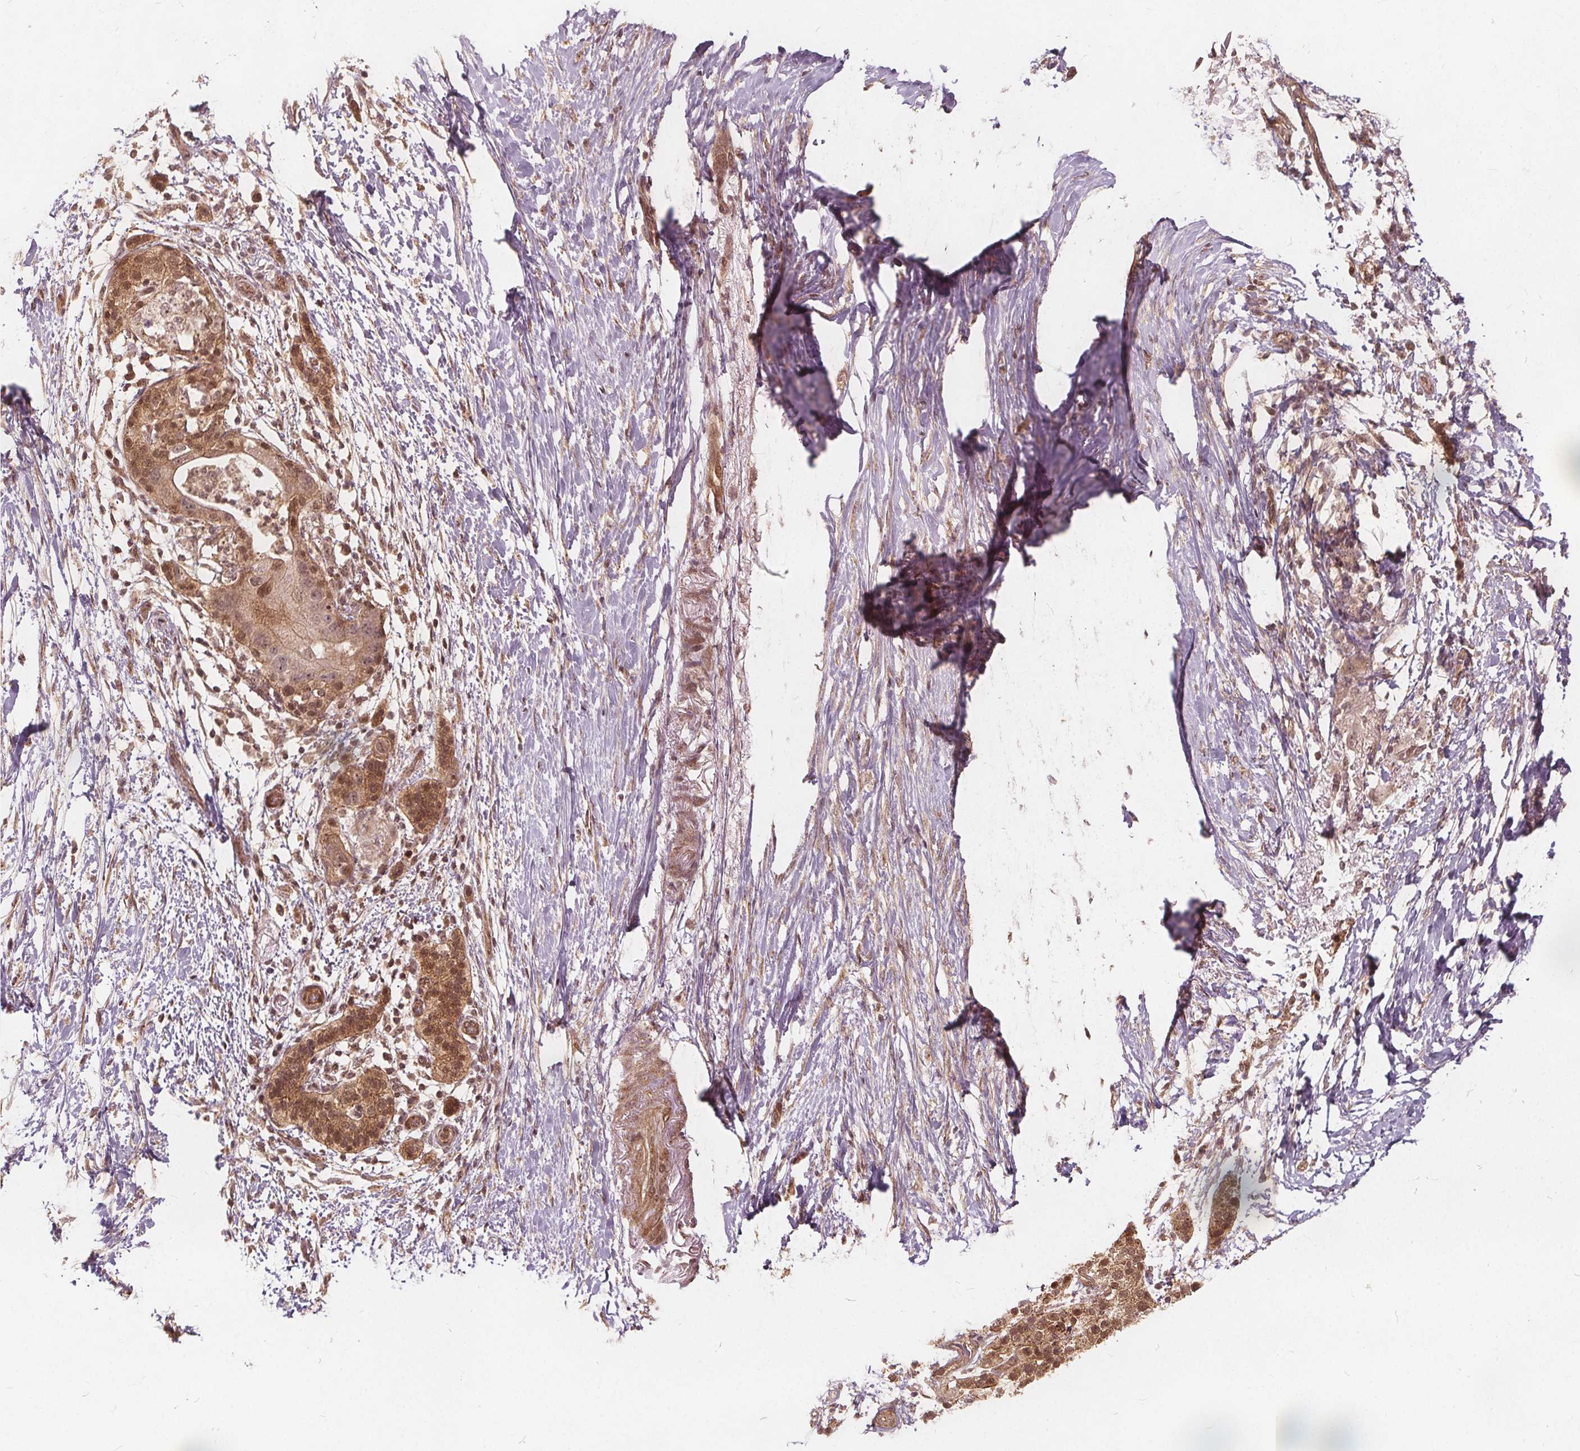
{"staining": {"intensity": "moderate", "quantity": ">75%", "location": "cytoplasmic/membranous,nuclear"}, "tissue": "pancreatic cancer", "cell_type": "Tumor cells", "image_type": "cancer", "snomed": [{"axis": "morphology", "description": "Adenocarcinoma, NOS"}, {"axis": "topography", "description": "Pancreas"}], "caption": "The image exhibits a brown stain indicating the presence of a protein in the cytoplasmic/membranous and nuclear of tumor cells in pancreatic adenocarcinoma.", "gene": "PPP1CB", "patient": {"sex": "female", "age": 72}}